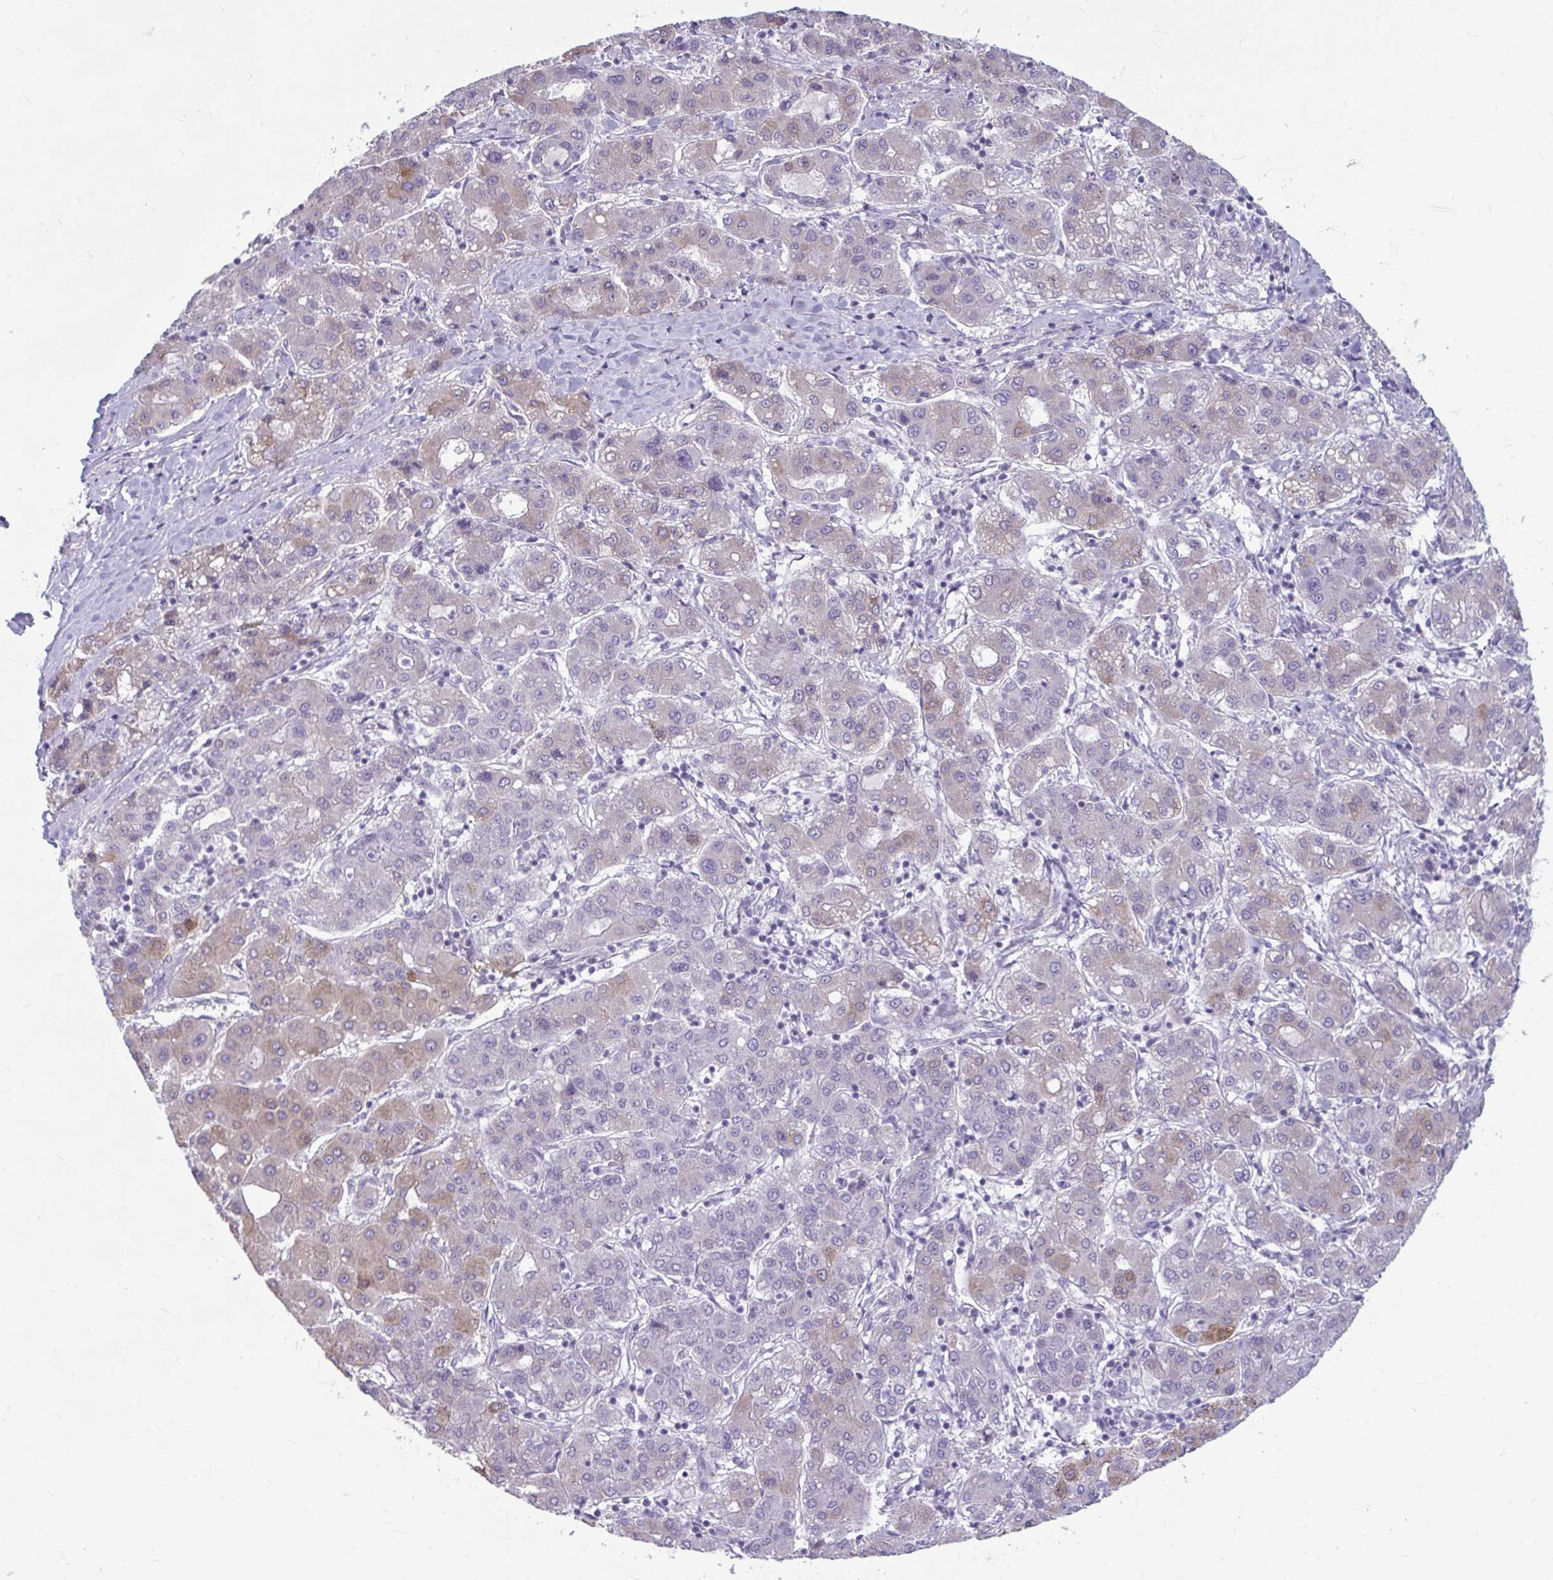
{"staining": {"intensity": "moderate", "quantity": "25%-75%", "location": "cytoplasmic/membranous"}, "tissue": "liver cancer", "cell_type": "Tumor cells", "image_type": "cancer", "snomed": [{"axis": "morphology", "description": "Carcinoma, Hepatocellular, NOS"}, {"axis": "topography", "description": "Liver"}], "caption": "Moderate cytoplasmic/membranous protein positivity is identified in about 25%-75% of tumor cells in liver hepatocellular carcinoma.", "gene": "MSMO1", "patient": {"sex": "male", "age": 65}}